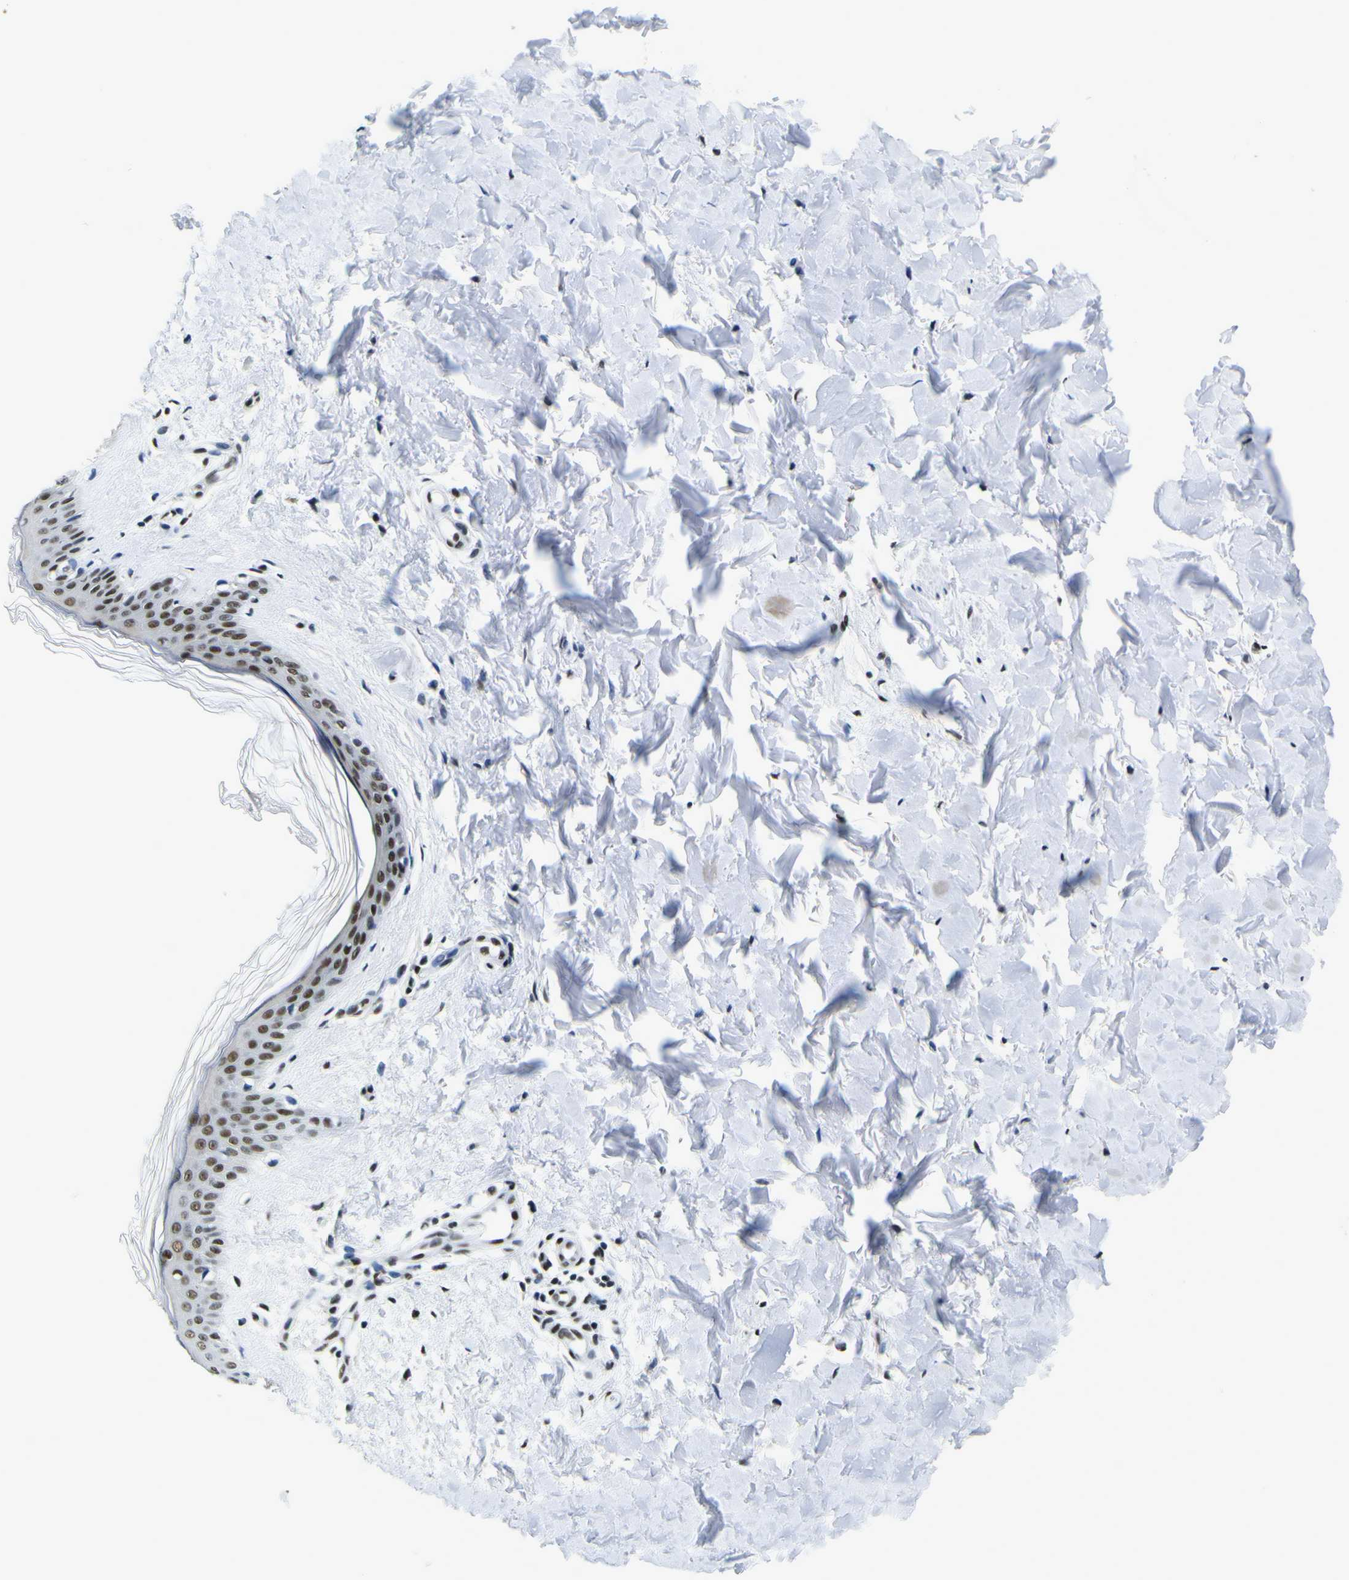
{"staining": {"intensity": "weak", "quantity": ">75%", "location": "nuclear"}, "tissue": "skin", "cell_type": "Fibroblasts", "image_type": "normal", "snomed": [{"axis": "morphology", "description": "Normal tissue, NOS"}, {"axis": "topography", "description": "Skin"}], "caption": "Immunohistochemical staining of unremarkable skin shows >75% levels of weak nuclear protein expression in about >75% of fibroblasts. The protein is shown in brown color, while the nuclei are stained blue.", "gene": "SP1", "patient": {"sex": "female", "age": 41}}